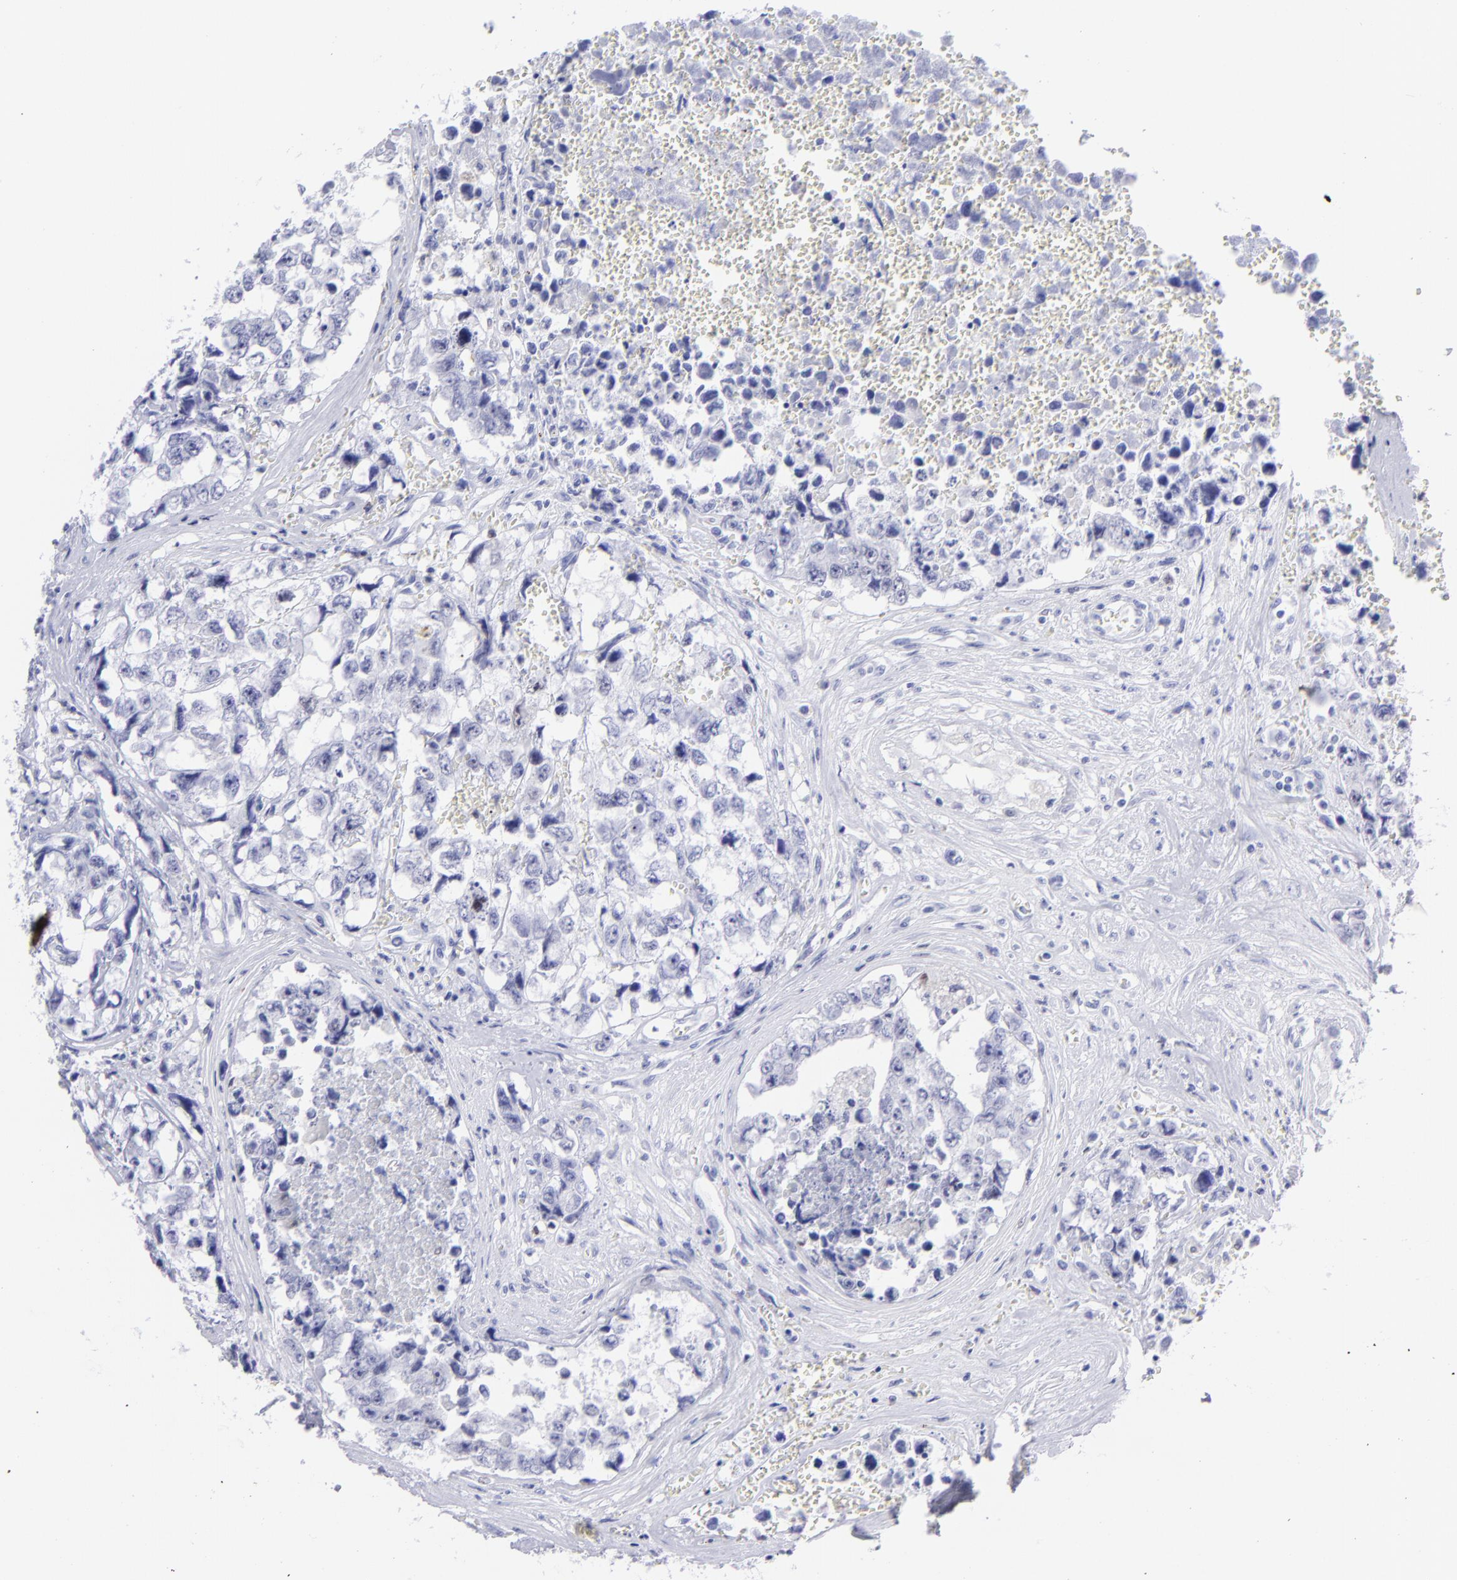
{"staining": {"intensity": "negative", "quantity": "none", "location": "none"}, "tissue": "testis cancer", "cell_type": "Tumor cells", "image_type": "cancer", "snomed": [{"axis": "morphology", "description": "Carcinoma, Embryonal, NOS"}, {"axis": "topography", "description": "Testis"}], "caption": "Protein analysis of testis cancer (embryonal carcinoma) reveals no significant expression in tumor cells.", "gene": "MITF", "patient": {"sex": "male", "age": 31}}